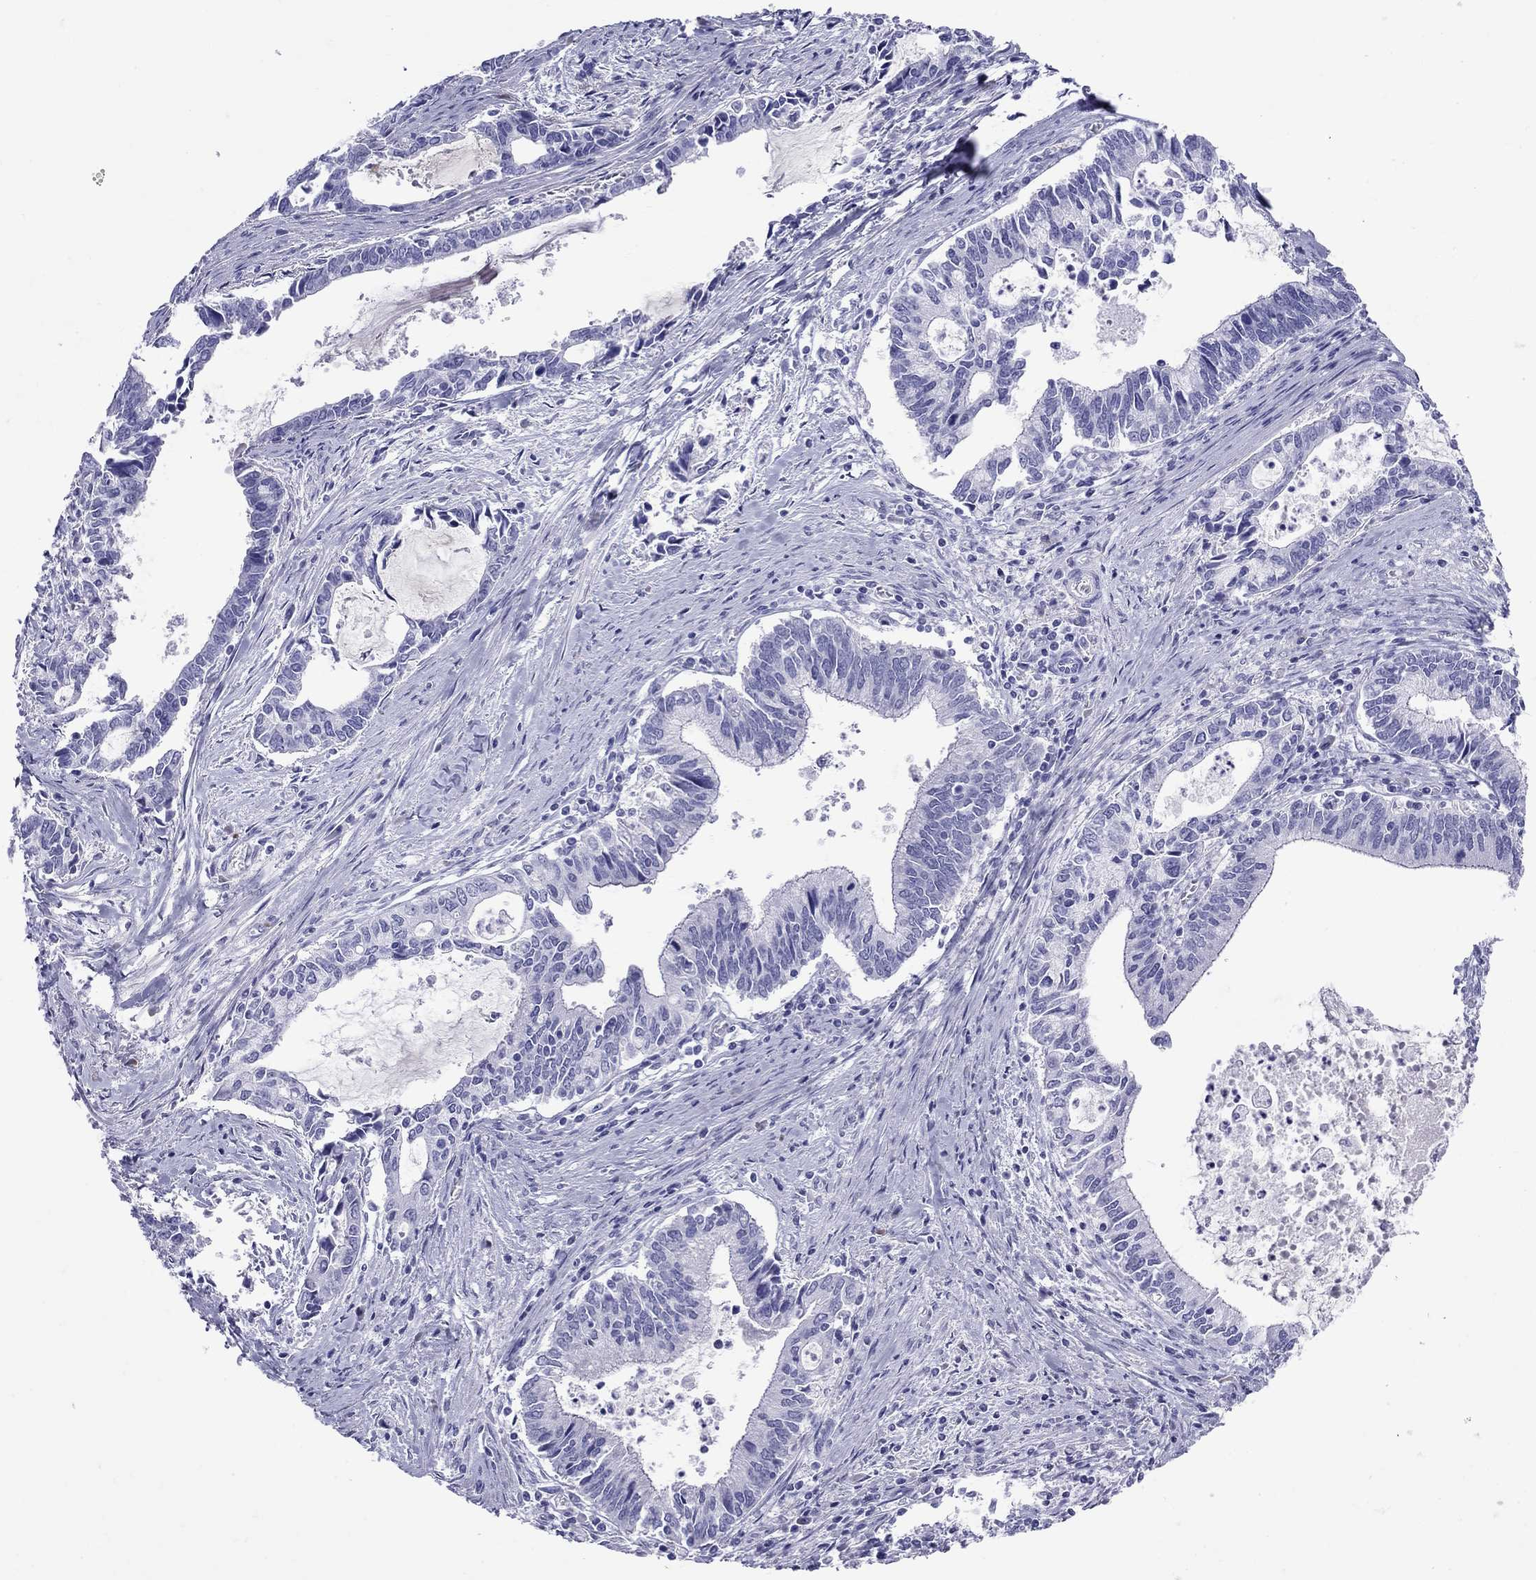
{"staining": {"intensity": "negative", "quantity": "none", "location": "none"}, "tissue": "cervical cancer", "cell_type": "Tumor cells", "image_type": "cancer", "snomed": [{"axis": "morphology", "description": "Adenocarcinoma, NOS"}, {"axis": "topography", "description": "Cervix"}], "caption": "This is an IHC micrograph of cervical cancer. There is no staining in tumor cells.", "gene": "GRIA2", "patient": {"sex": "female", "age": 42}}